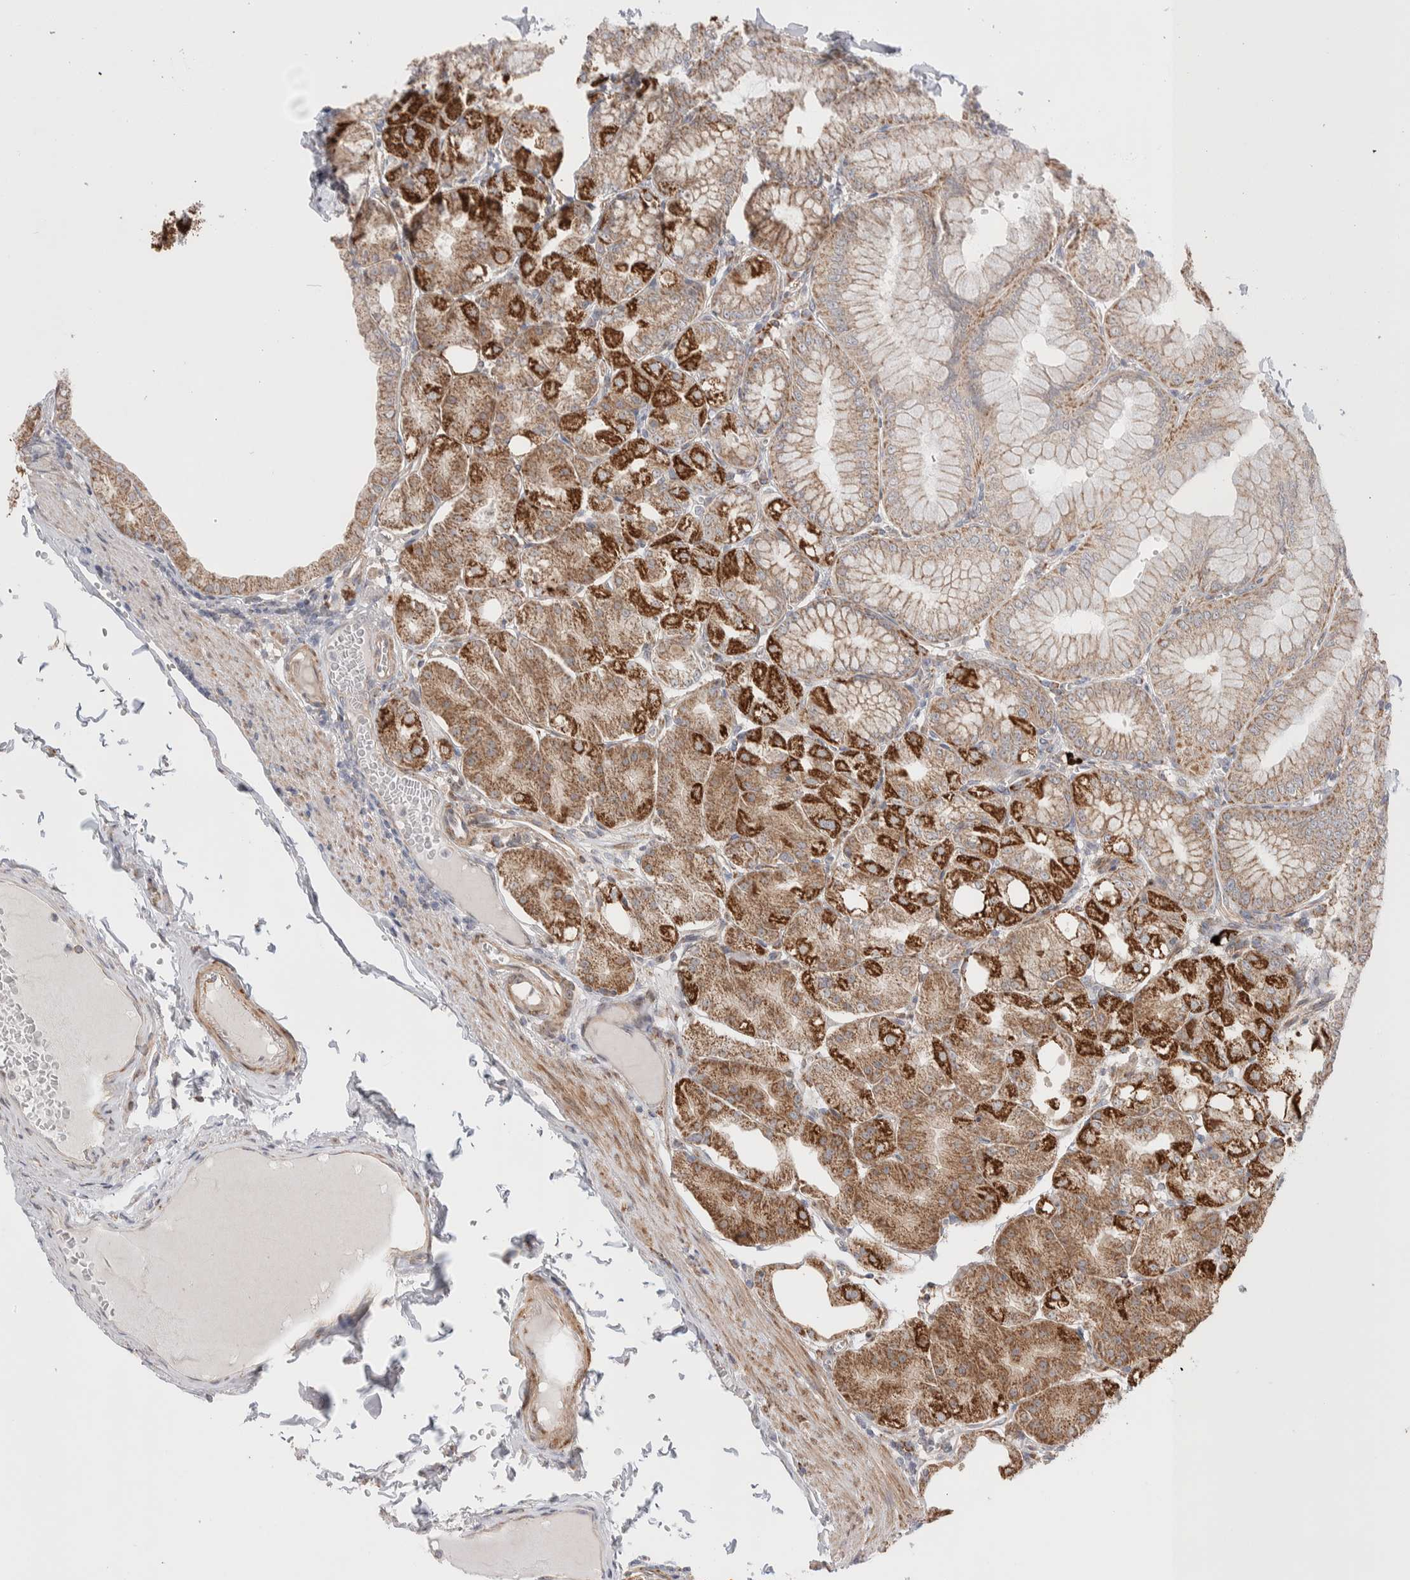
{"staining": {"intensity": "moderate", "quantity": "25%-75%", "location": "cytoplasmic/membranous,nuclear"}, "tissue": "stomach", "cell_type": "Glandular cells", "image_type": "normal", "snomed": [{"axis": "morphology", "description": "Normal tissue, NOS"}, {"axis": "topography", "description": "Stomach, lower"}], "caption": "Glandular cells reveal medium levels of moderate cytoplasmic/membranous,nuclear expression in approximately 25%-75% of cells in unremarkable stomach.", "gene": "ZNF695", "patient": {"sex": "male", "age": 71}}